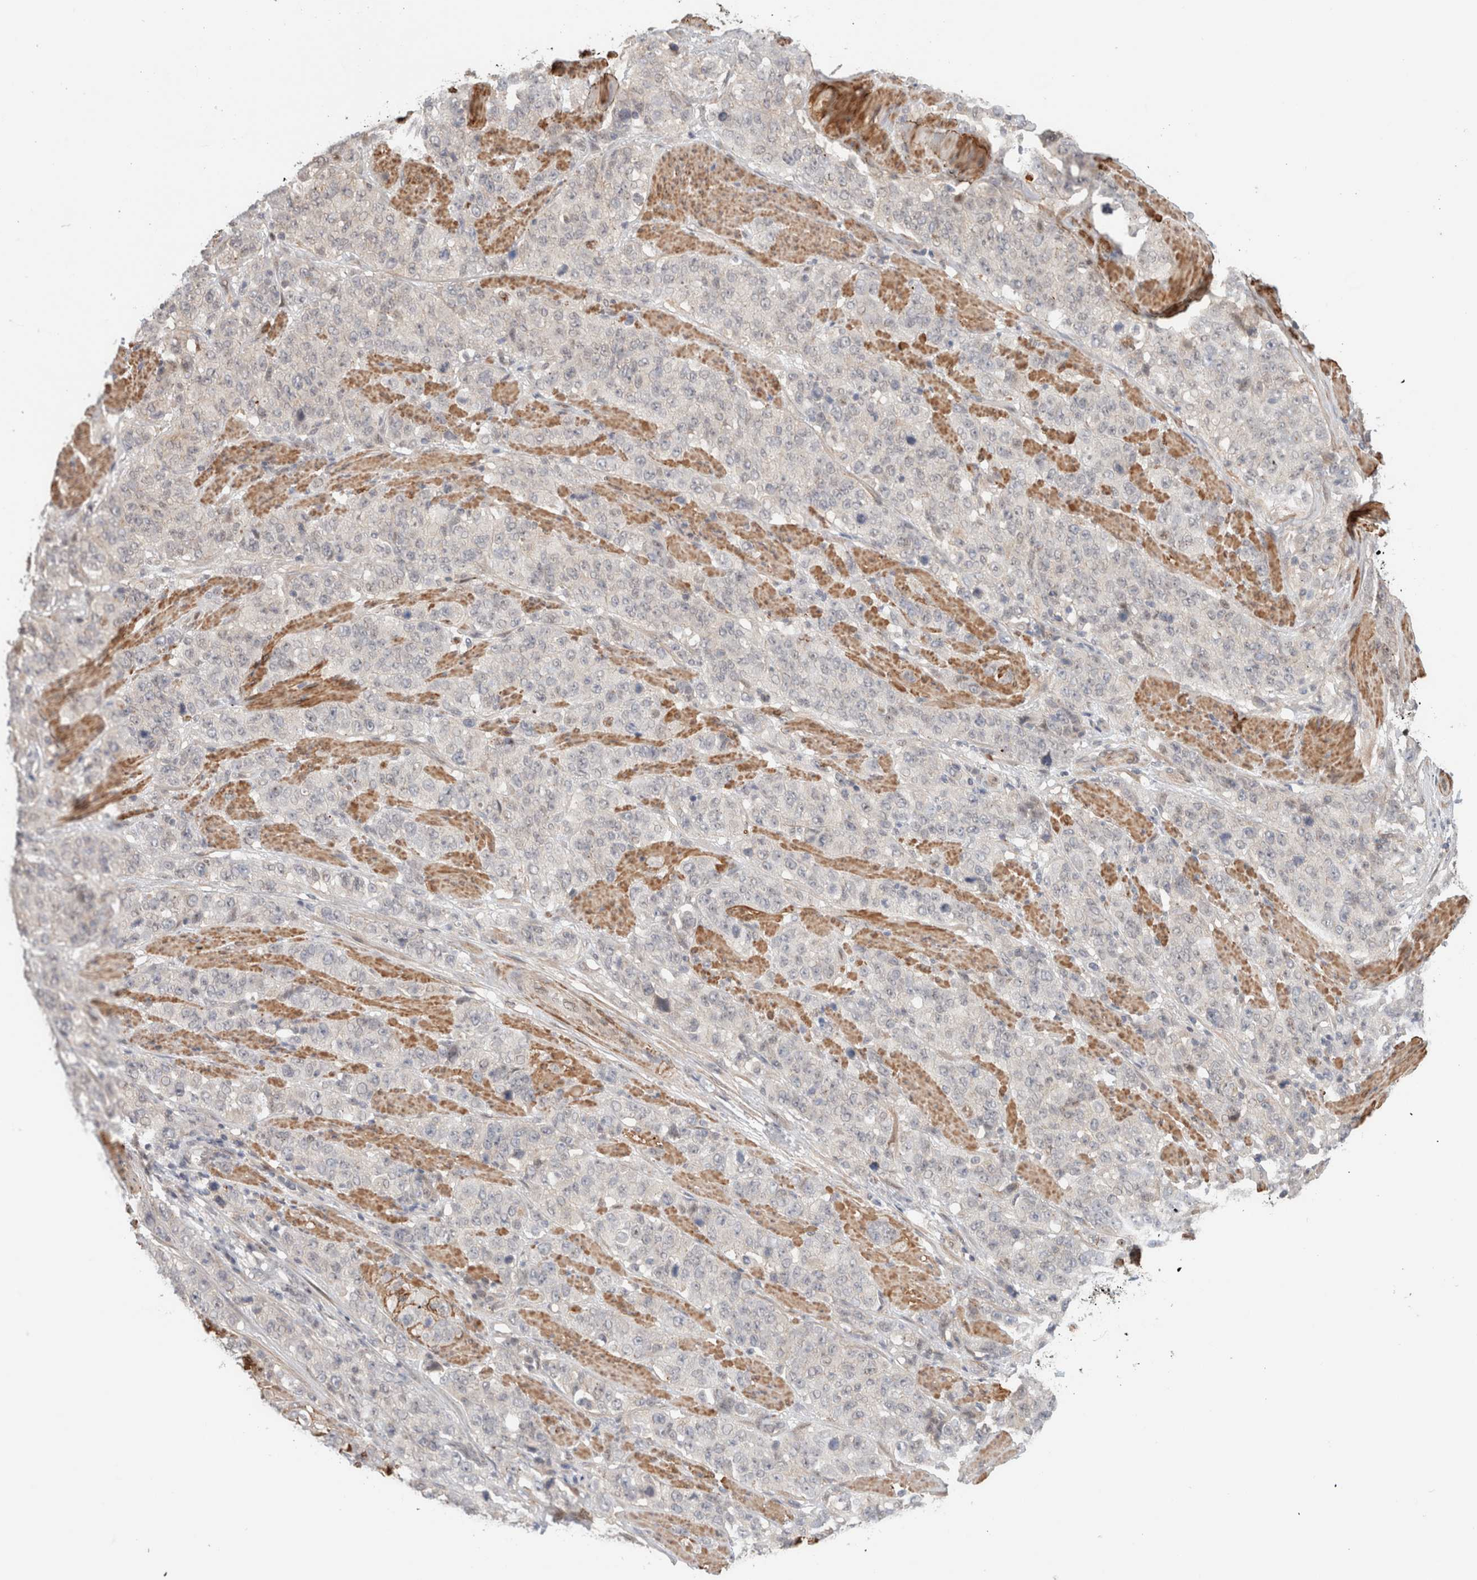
{"staining": {"intensity": "negative", "quantity": "none", "location": "none"}, "tissue": "stomach cancer", "cell_type": "Tumor cells", "image_type": "cancer", "snomed": [{"axis": "morphology", "description": "Adenocarcinoma, NOS"}, {"axis": "topography", "description": "Stomach"}], "caption": "Tumor cells show no significant positivity in adenocarcinoma (stomach).", "gene": "ID3", "patient": {"sex": "male", "age": 48}}